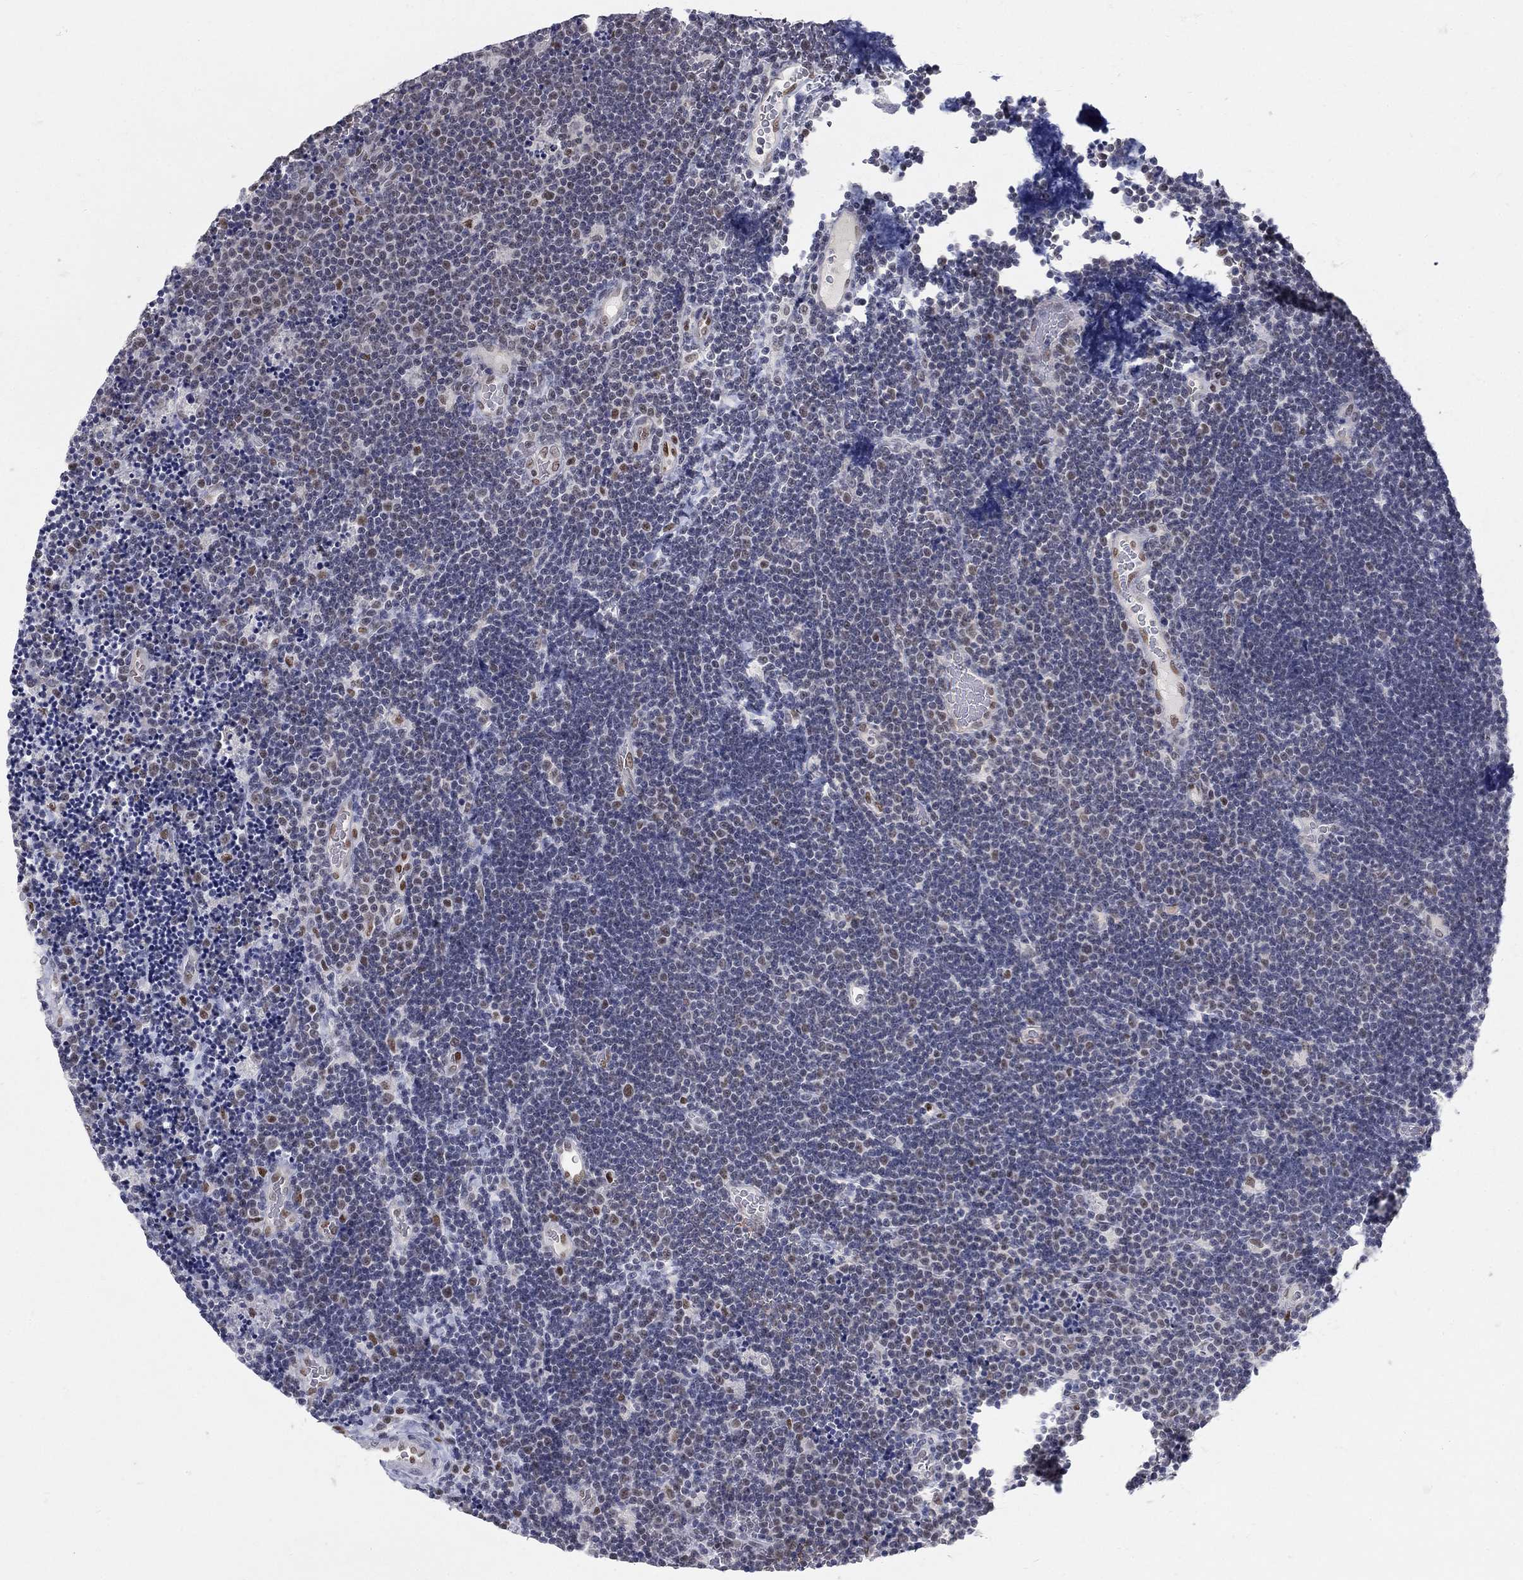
{"staining": {"intensity": "negative", "quantity": "none", "location": "none"}, "tissue": "lymphoma", "cell_type": "Tumor cells", "image_type": "cancer", "snomed": [{"axis": "morphology", "description": "Malignant lymphoma, non-Hodgkin's type, Low grade"}, {"axis": "topography", "description": "Brain"}], "caption": "Tumor cells show no significant positivity in lymphoma.", "gene": "GCFC2", "patient": {"sex": "female", "age": 66}}